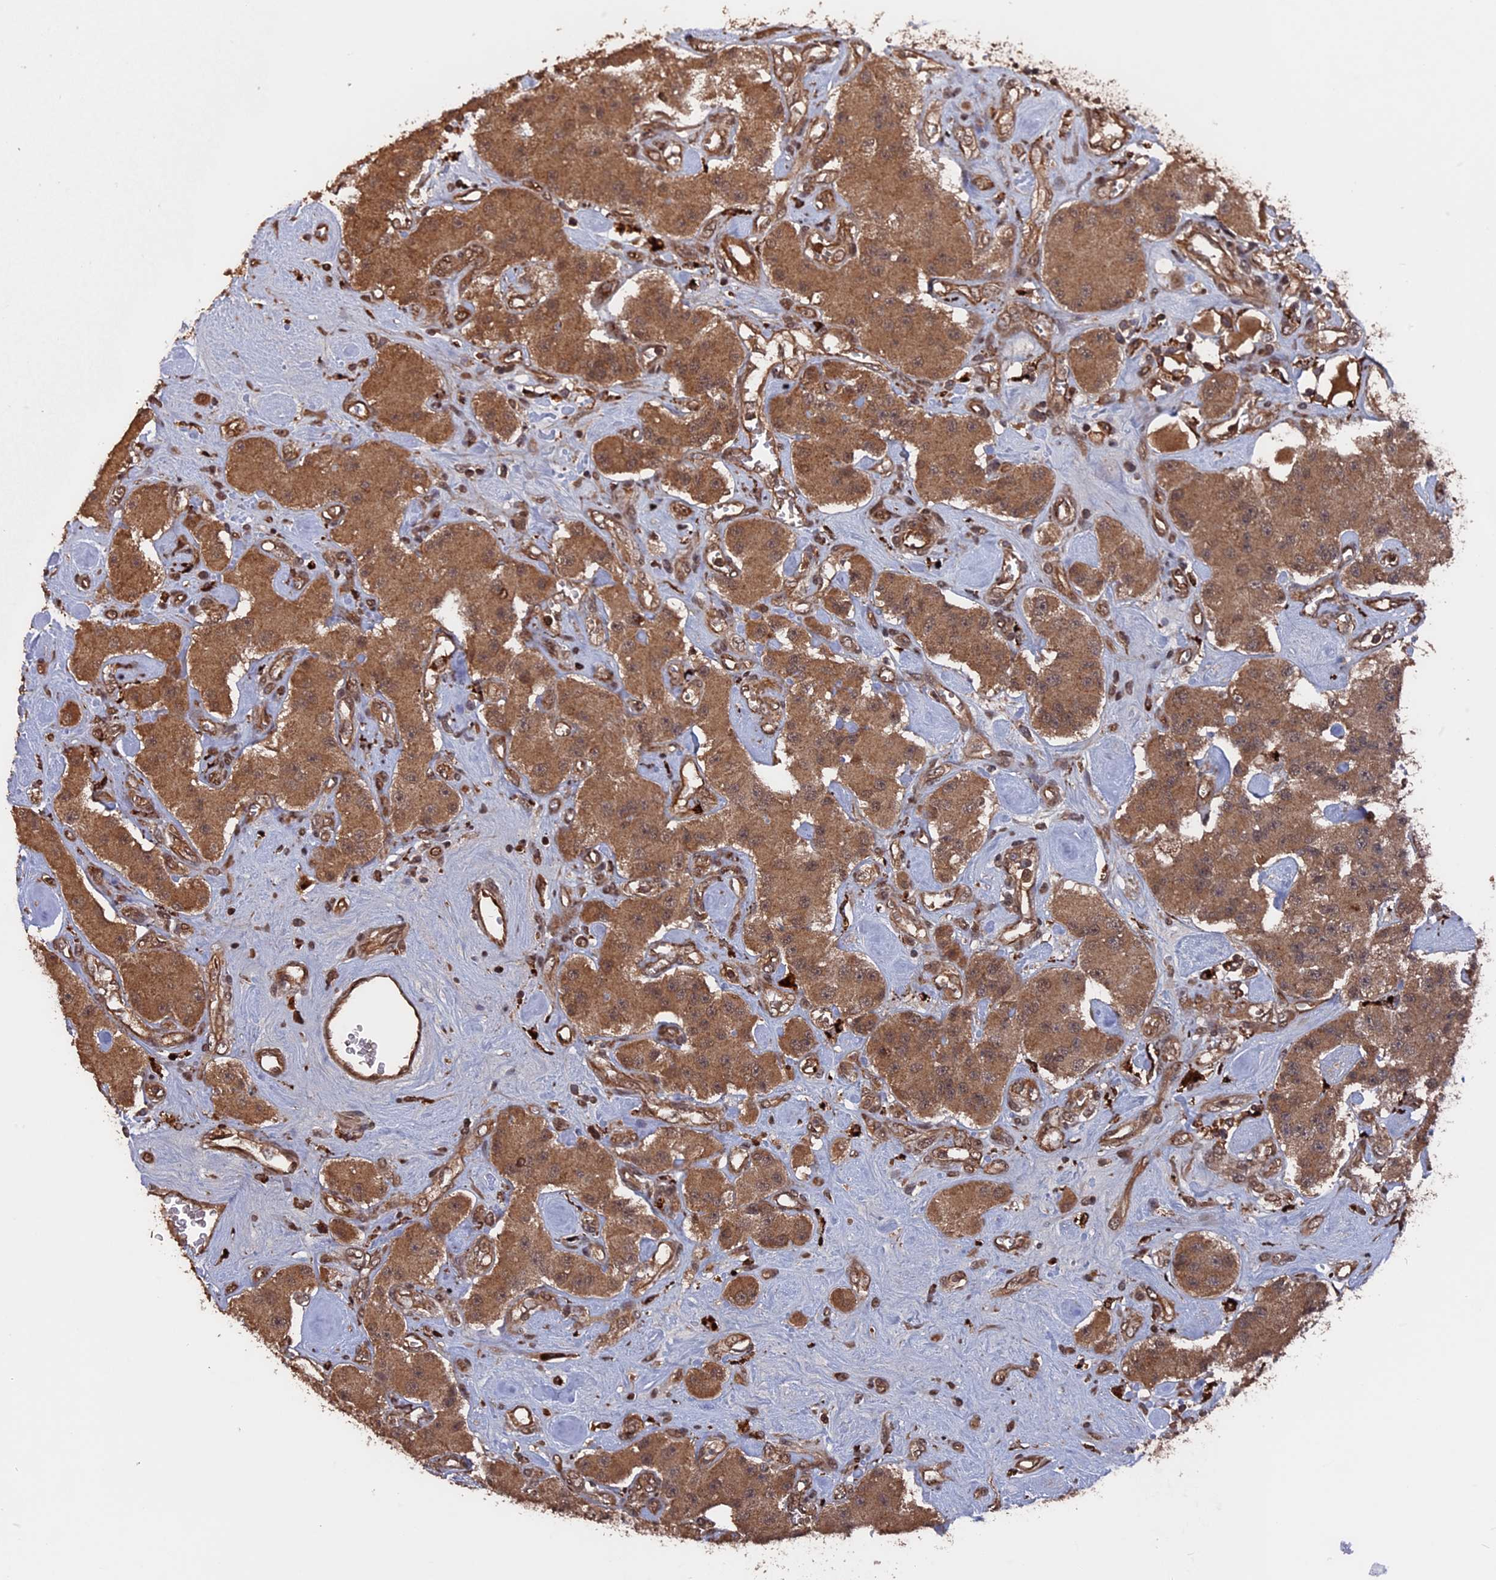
{"staining": {"intensity": "moderate", "quantity": ">75%", "location": "cytoplasmic/membranous"}, "tissue": "carcinoid", "cell_type": "Tumor cells", "image_type": "cancer", "snomed": [{"axis": "morphology", "description": "Carcinoid, malignant, NOS"}, {"axis": "topography", "description": "Pancreas"}], "caption": "Immunohistochemical staining of carcinoid (malignant) shows medium levels of moderate cytoplasmic/membranous staining in about >75% of tumor cells. The protein is shown in brown color, while the nuclei are stained blue.", "gene": "TELO2", "patient": {"sex": "male", "age": 41}}